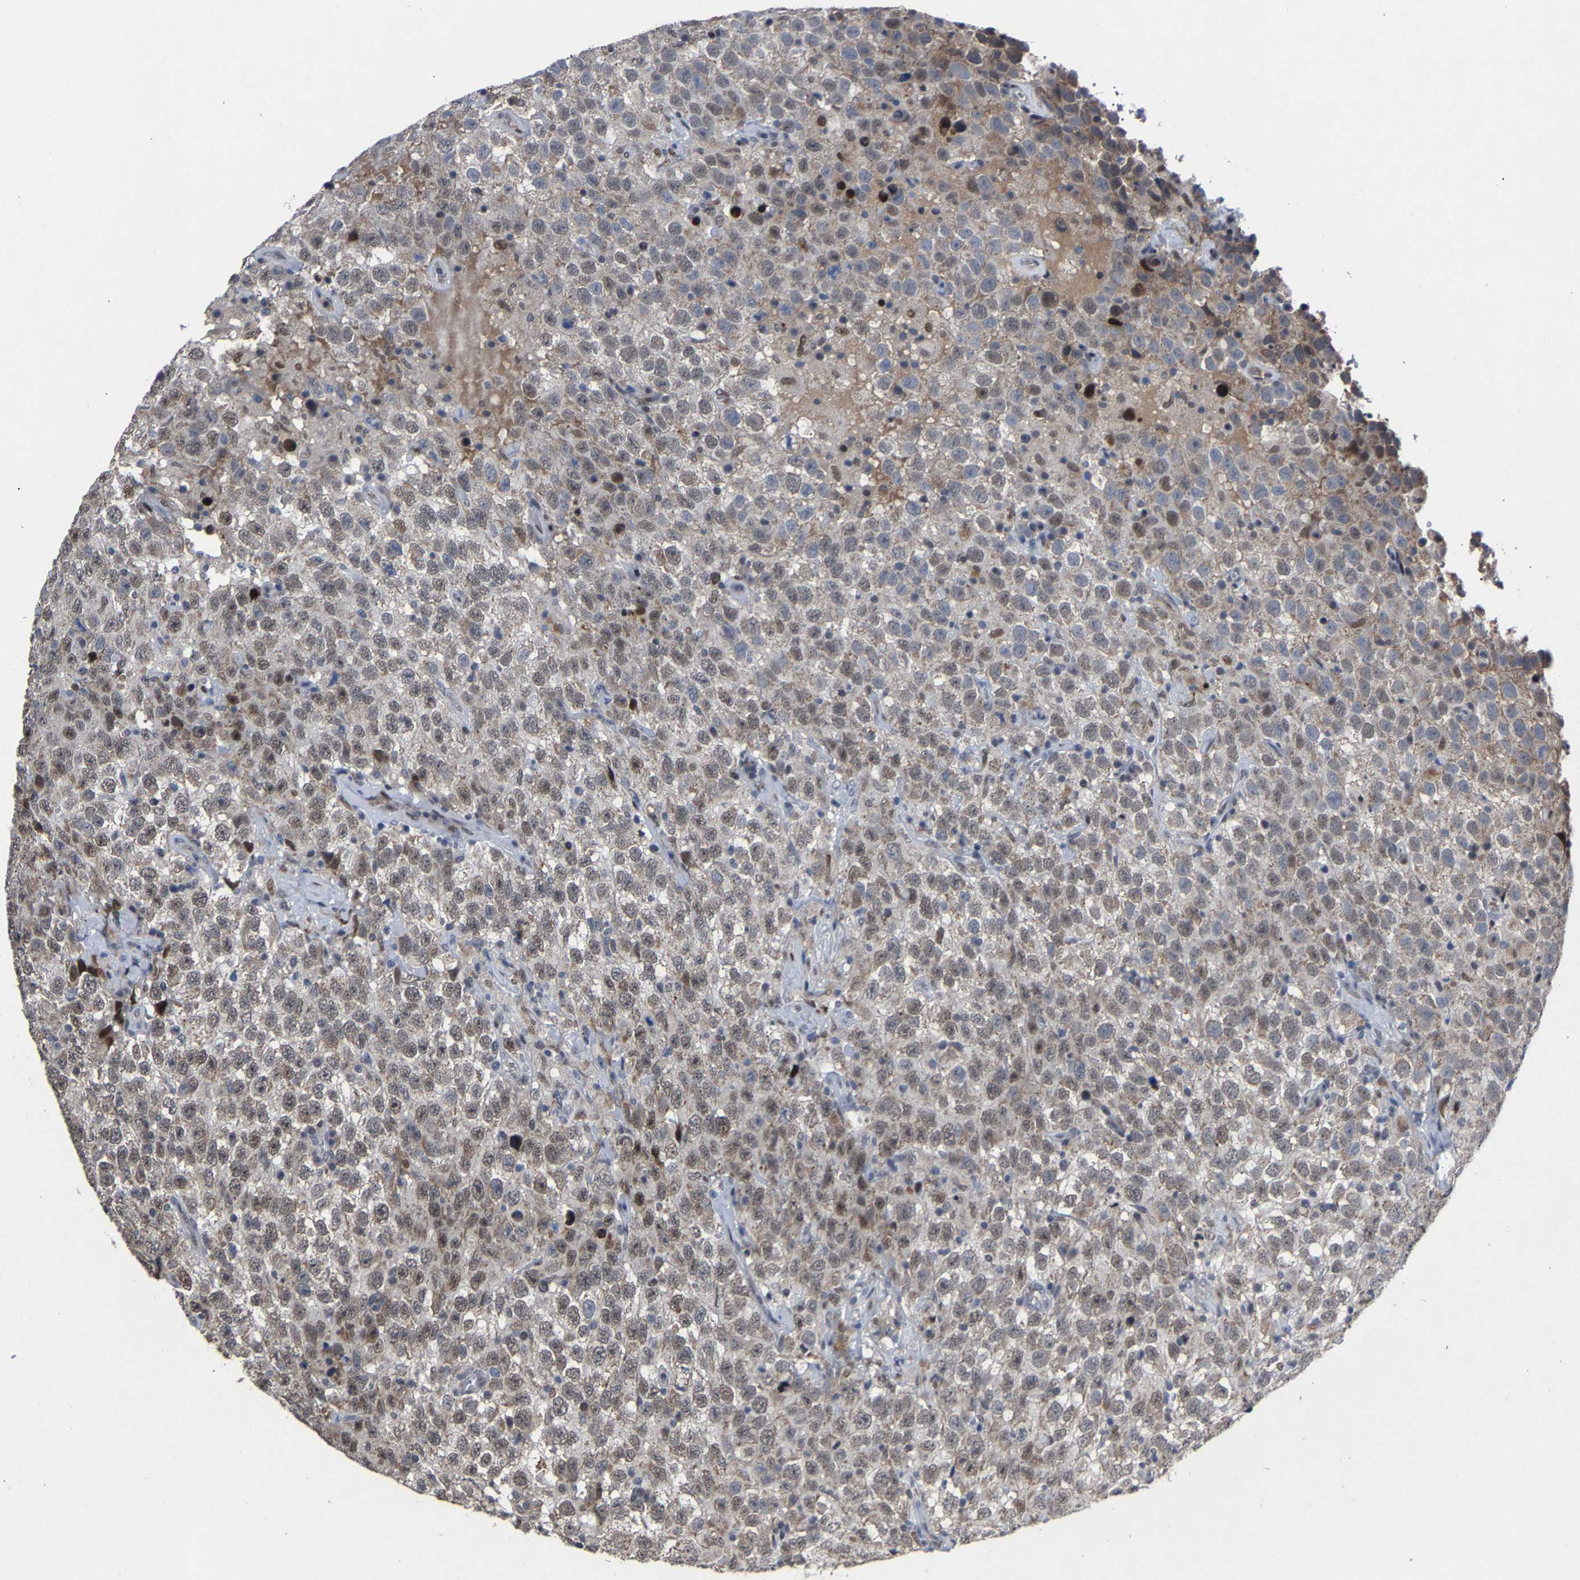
{"staining": {"intensity": "weak", "quantity": ">75%", "location": "cytoplasmic/membranous,nuclear"}, "tissue": "testis cancer", "cell_type": "Tumor cells", "image_type": "cancer", "snomed": [{"axis": "morphology", "description": "Seminoma, NOS"}, {"axis": "topography", "description": "Testis"}], "caption": "A histopathology image showing weak cytoplasmic/membranous and nuclear staining in approximately >75% of tumor cells in testis seminoma, as visualized by brown immunohistochemical staining.", "gene": "LSM8", "patient": {"sex": "male", "age": 41}}